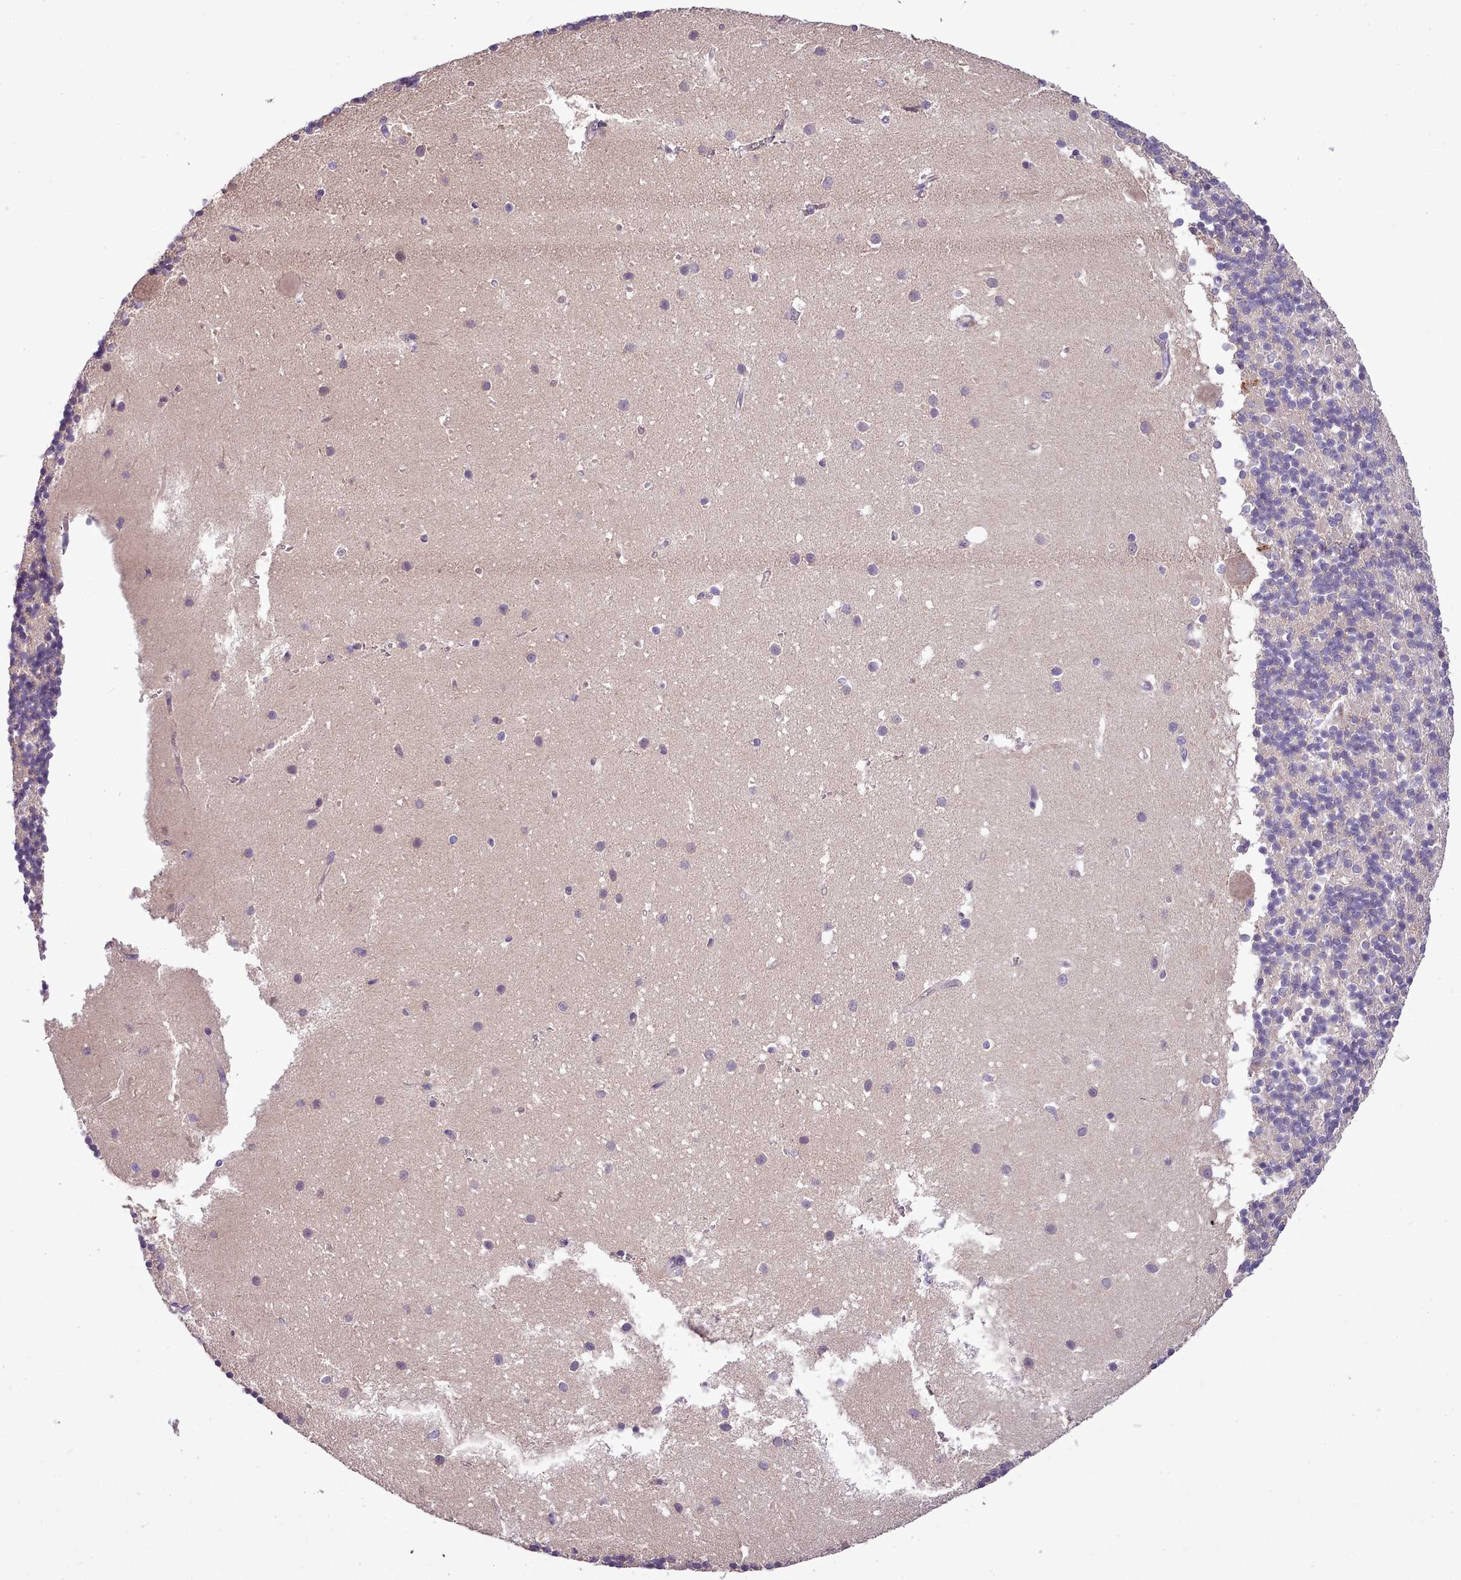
{"staining": {"intensity": "negative", "quantity": "none", "location": "none"}, "tissue": "cerebellum", "cell_type": "Cells in granular layer", "image_type": "normal", "snomed": [{"axis": "morphology", "description": "Normal tissue, NOS"}, {"axis": "topography", "description": "Cerebellum"}], "caption": "An IHC photomicrograph of unremarkable cerebellum is shown. There is no staining in cells in granular layer of cerebellum. (DAB immunohistochemistry, high magnification).", "gene": "SETX", "patient": {"sex": "male", "age": 54}}